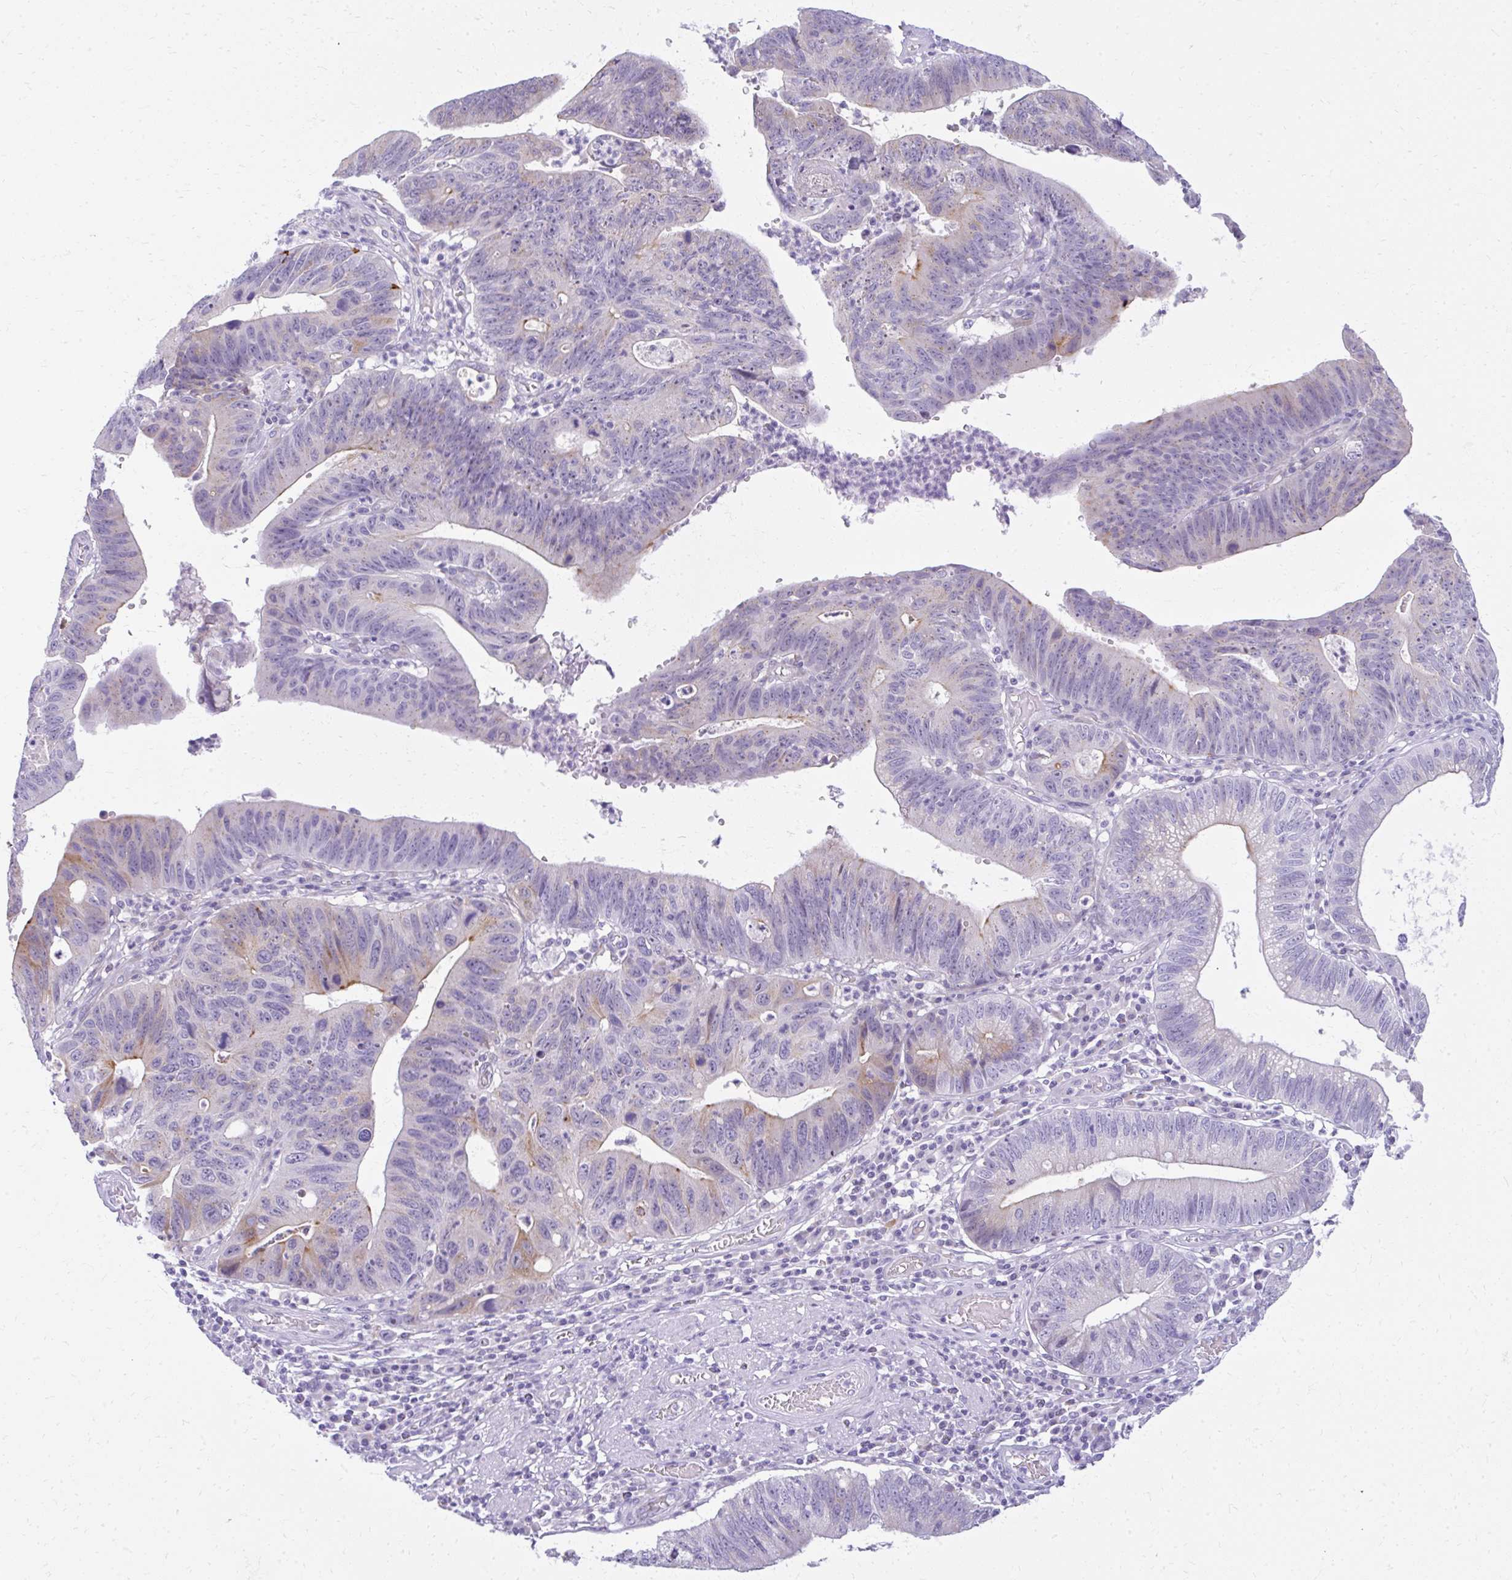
{"staining": {"intensity": "weak", "quantity": "<25%", "location": "cytoplasmic/membranous"}, "tissue": "stomach cancer", "cell_type": "Tumor cells", "image_type": "cancer", "snomed": [{"axis": "morphology", "description": "Adenocarcinoma, NOS"}, {"axis": "topography", "description": "Stomach"}], "caption": "This image is of stomach cancer (adenocarcinoma) stained with IHC to label a protein in brown with the nuclei are counter-stained blue. There is no positivity in tumor cells. (Brightfield microscopy of DAB (3,3'-diaminobenzidine) immunohistochemistry (IHC) at high magnification).", "gene": "PRAP1", "patient": {"sex": "male", "age": 59}}